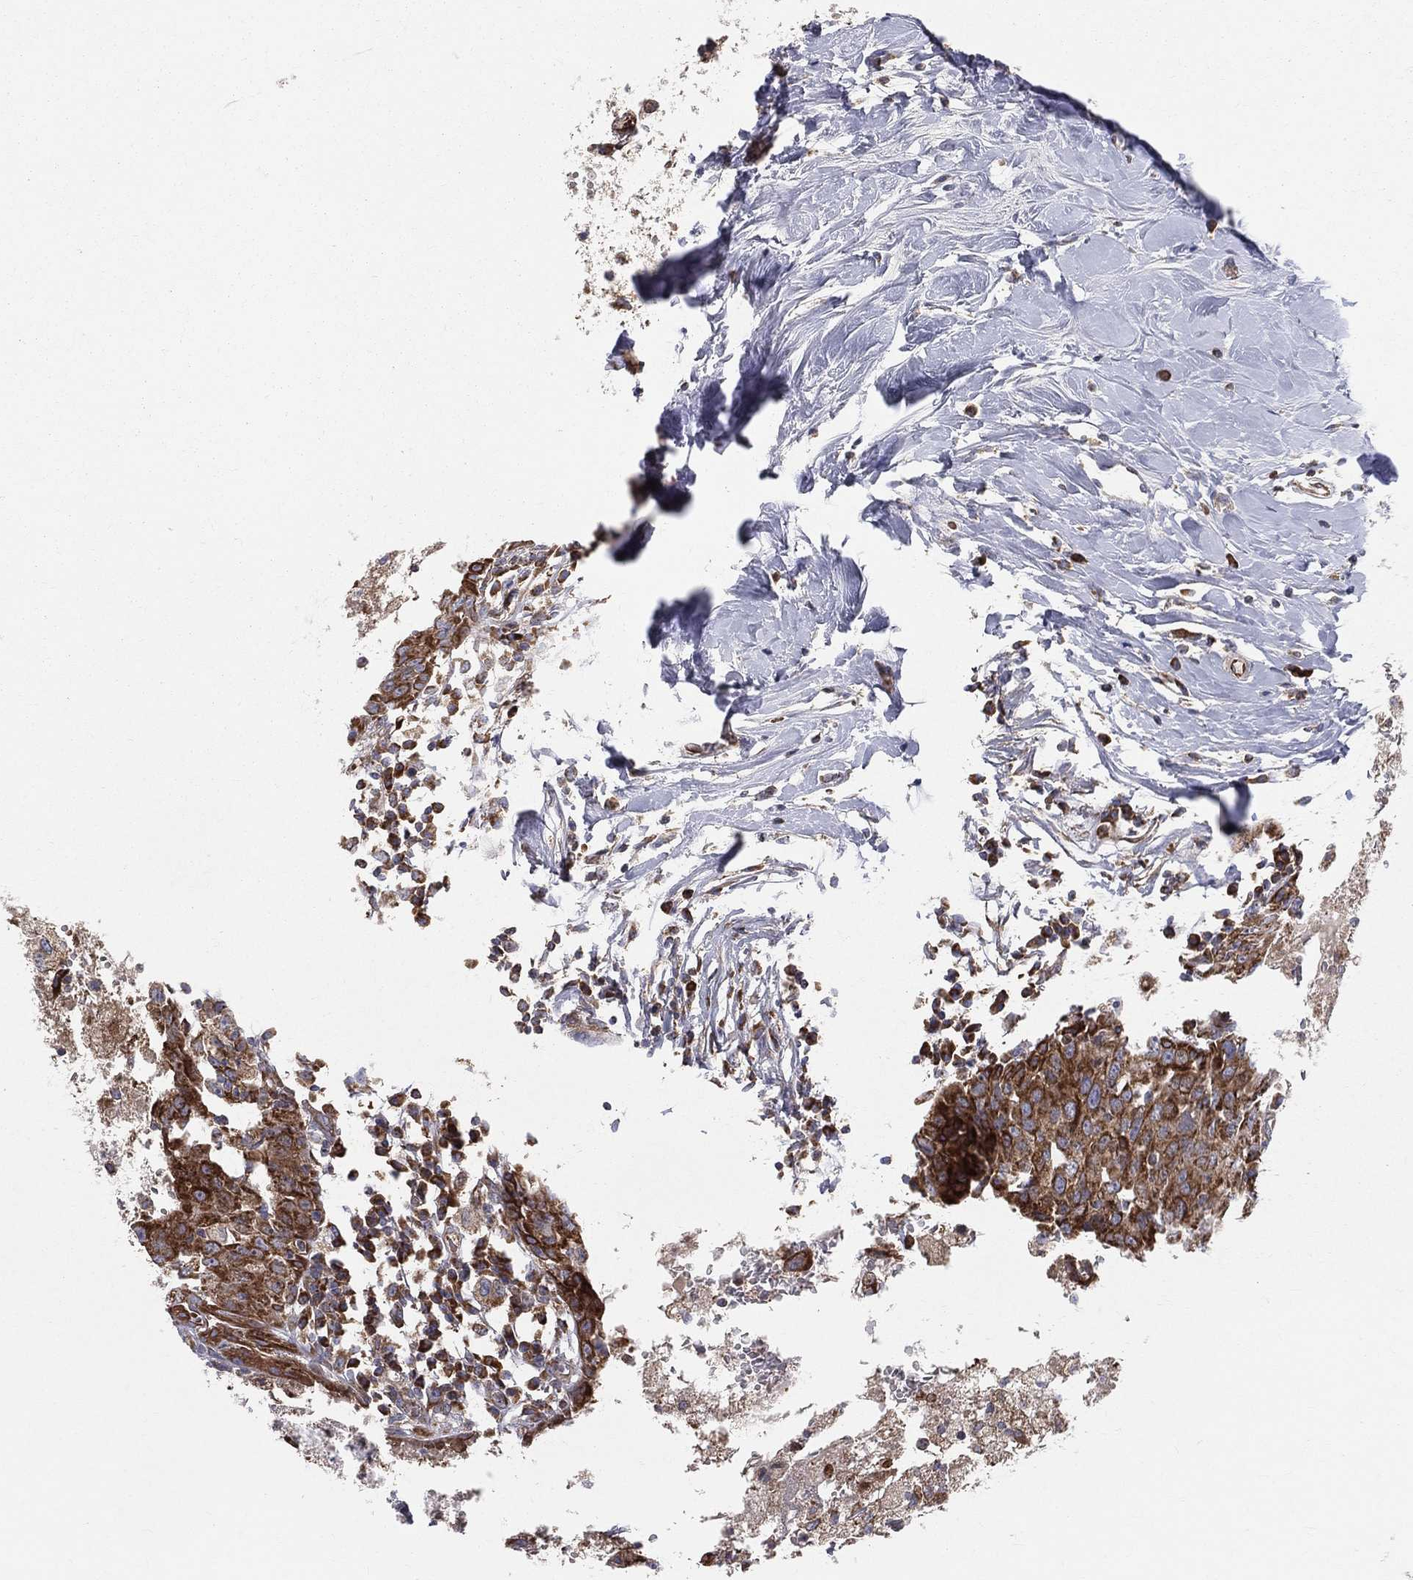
{"staining": {"intensity": "strong", "quantity": ">75%", "location": "cytoplasmic/membranous"}, "tissue": "breast cancer", "cell_type": "Tumor cells", "image_type": "cancer", "snomed": [{"axis": "morphology", "description": "Duct carcinoma"}, {"axis": "topography", "description": "Breast"}], "caption": "Tumor cells display strong cytoplasmic/membranous positivity in about >75% of cells in breast cancer.", "gene": "MIX23", "patient": {"sex": "female", "age": 27}}